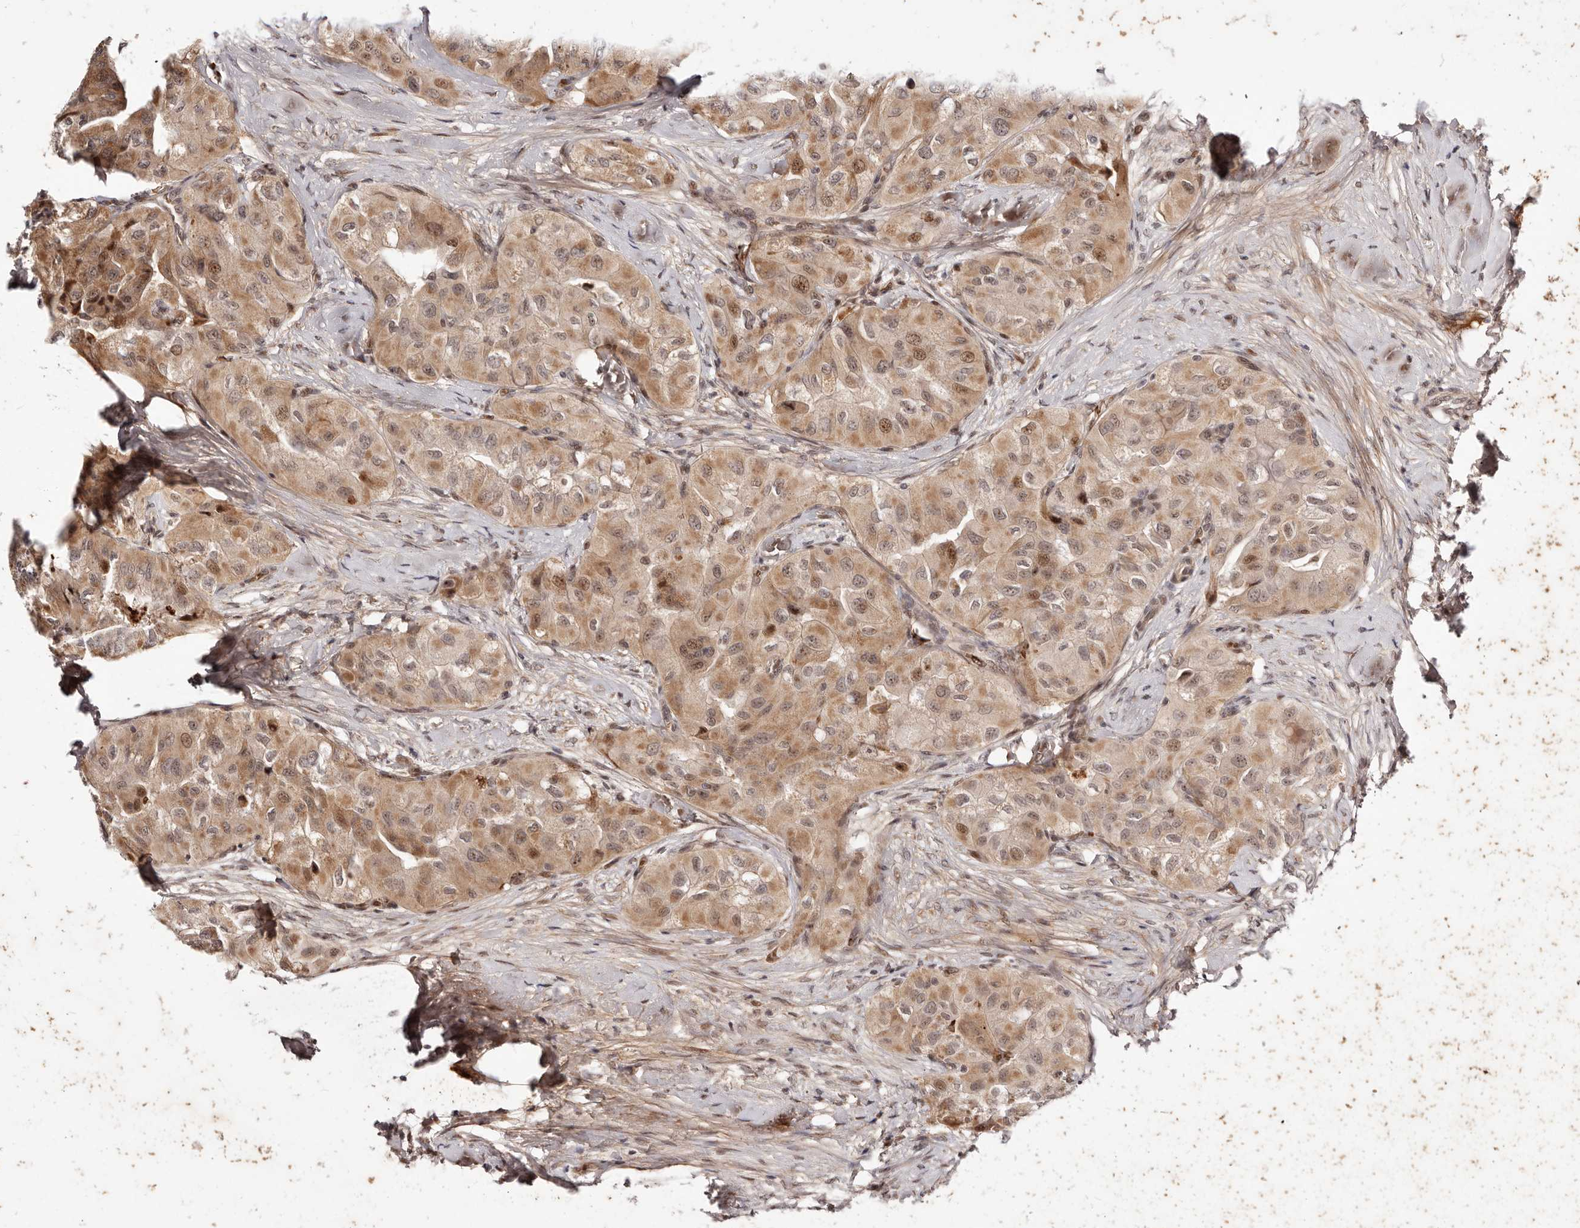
{"staining": {"intensity": "moderate", "quantity": ">75%", "location": "cytoplasmic/membranous,nuclear"}, "tissue": "thyroid cancer", "cell_type": "Tumor cells", "image_type": "cancer", "snomed": [{"axis": "morphology", "description": "Papillary adenocarcinoma, NOS"}, {"axis": "topography", "description": "Thyroid gland"}], "caption": "Immunohistochemical staining of thyroid papillary adenocarcinoma shows medium levels of moderate cytoplasmic/membranous and nuclear staining in approximately >75% of tumor cells.", "gene": "WRN", "patient": {"sex": "female", "age": 59}}